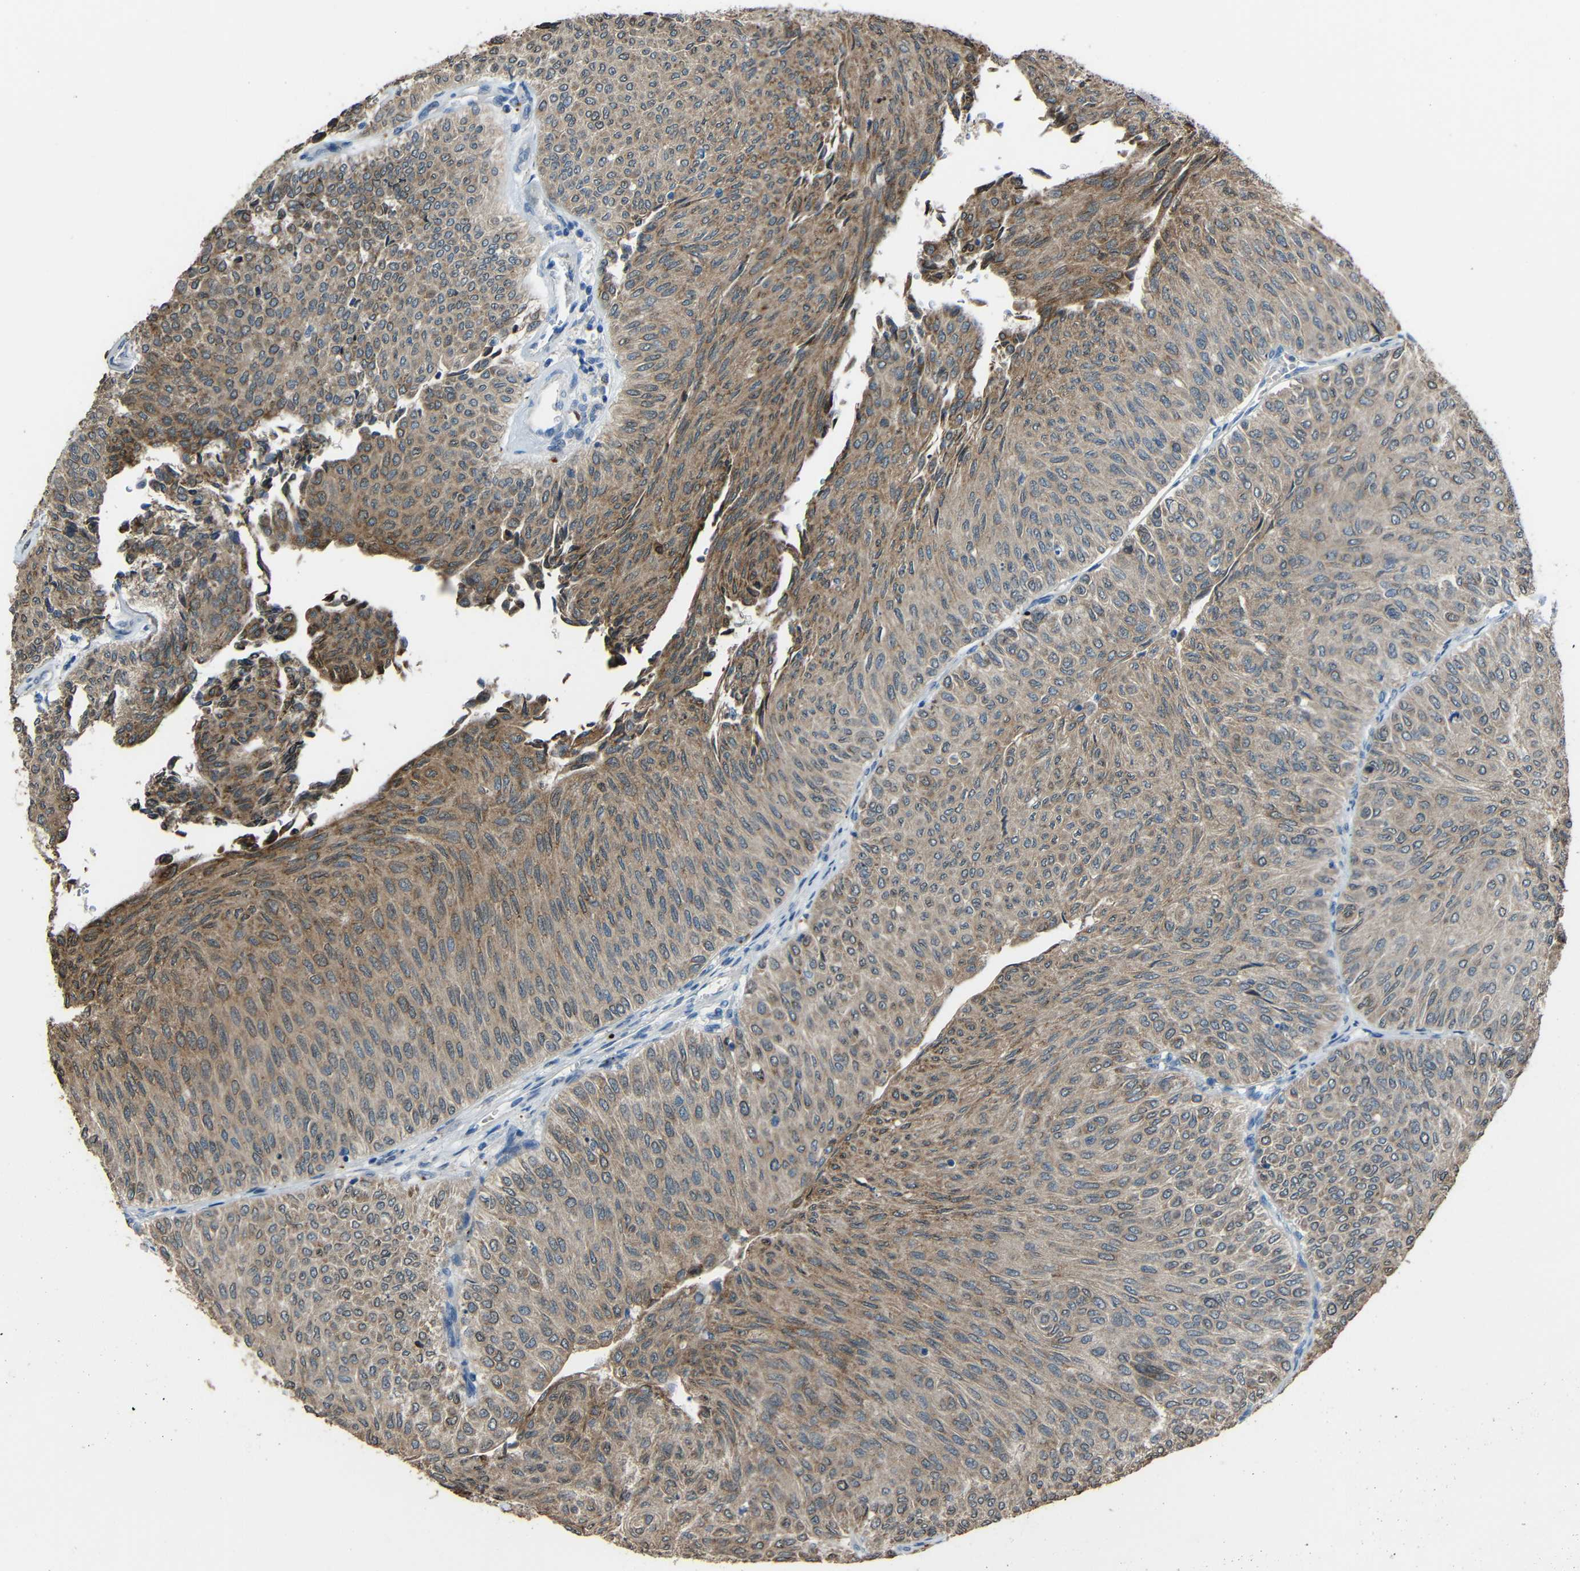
{"staining": {"intensity": "moderate", "quantity": "25%-75%", "location": "cytoplasmic/membranous"}, "tissue": "urothelial cancer", "cell_type": "Tumor cells", "image_type": "cancer", "snomed": [{"axis": "morphology", "description": "Urothelial carcinoma, Low grade"}, {"axis": "topography", "description": "Urinary bladder"}], "caption": "Tumor cells demonstrate medium levels of moderate cytoplasmic/membranous positivity in approximately 25%-75% of cells in human urothelial cancer. (Stains: DAB in brown, nuclei in blue, Microscopy: brightfield microscopy at high magnification).", "gene": "STBD1", "patient": {"sex": "male", "age": 78}}